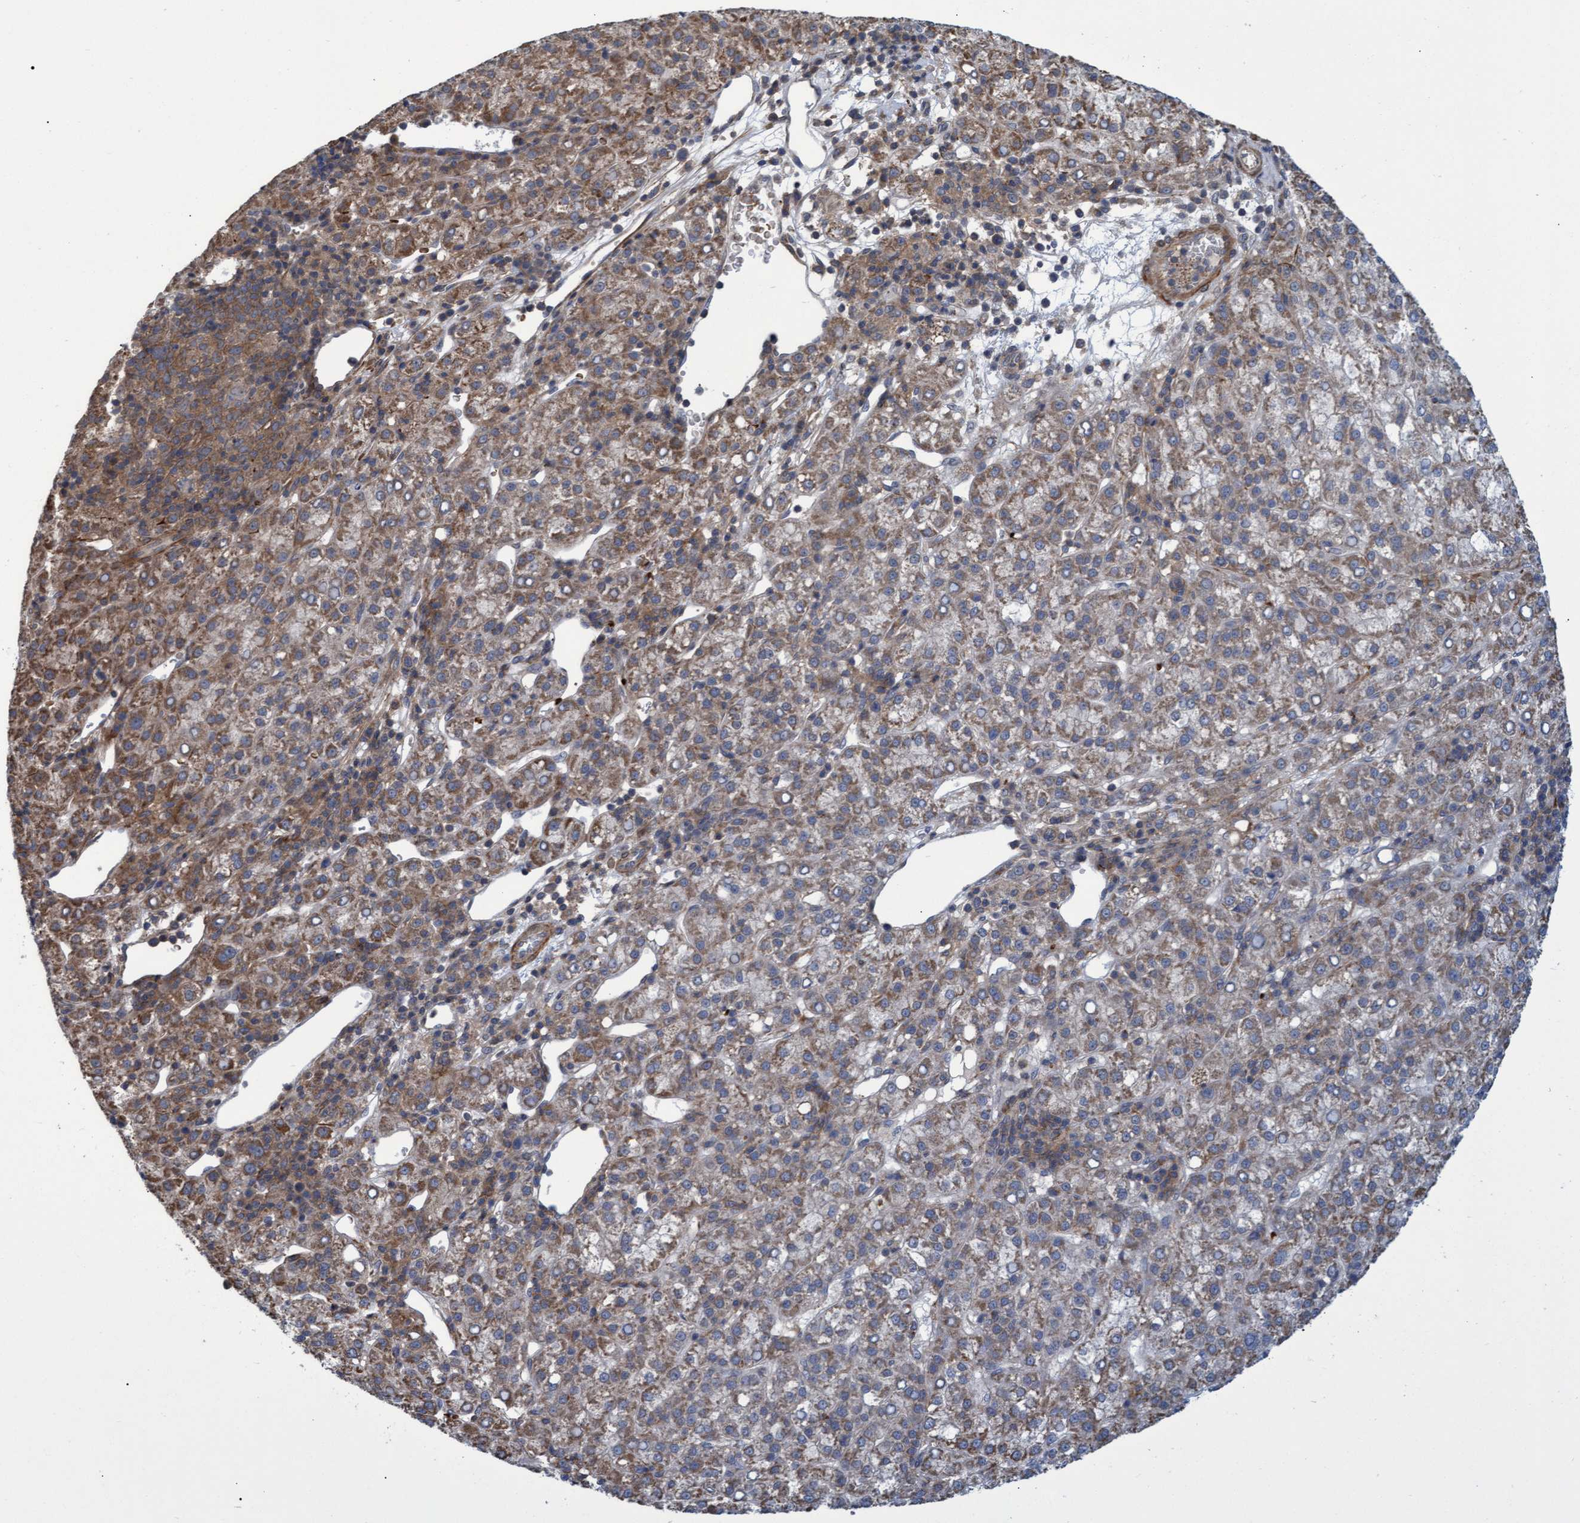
{"staining": {"intensity": "weak", "quantity": ">75%", "location": "cytoplasmic/membranous"}, "tissue": "liver cancer", "cell_type": "Tumor cells", "image_type": "cancer", "snomed": [{"axis": "morphology", "description": "Carcinoma, Hepatocellular, NOS"}, {"axis": "topography", "description": "Liver"}], "caption": "Protein staining displays weak cytoplasmic/membranous staining in about >75% of tumor cells in hepatocellular carcinoma (liver).", "gene": "NAA15", "patient": {"sex": "female", "age": 58}}